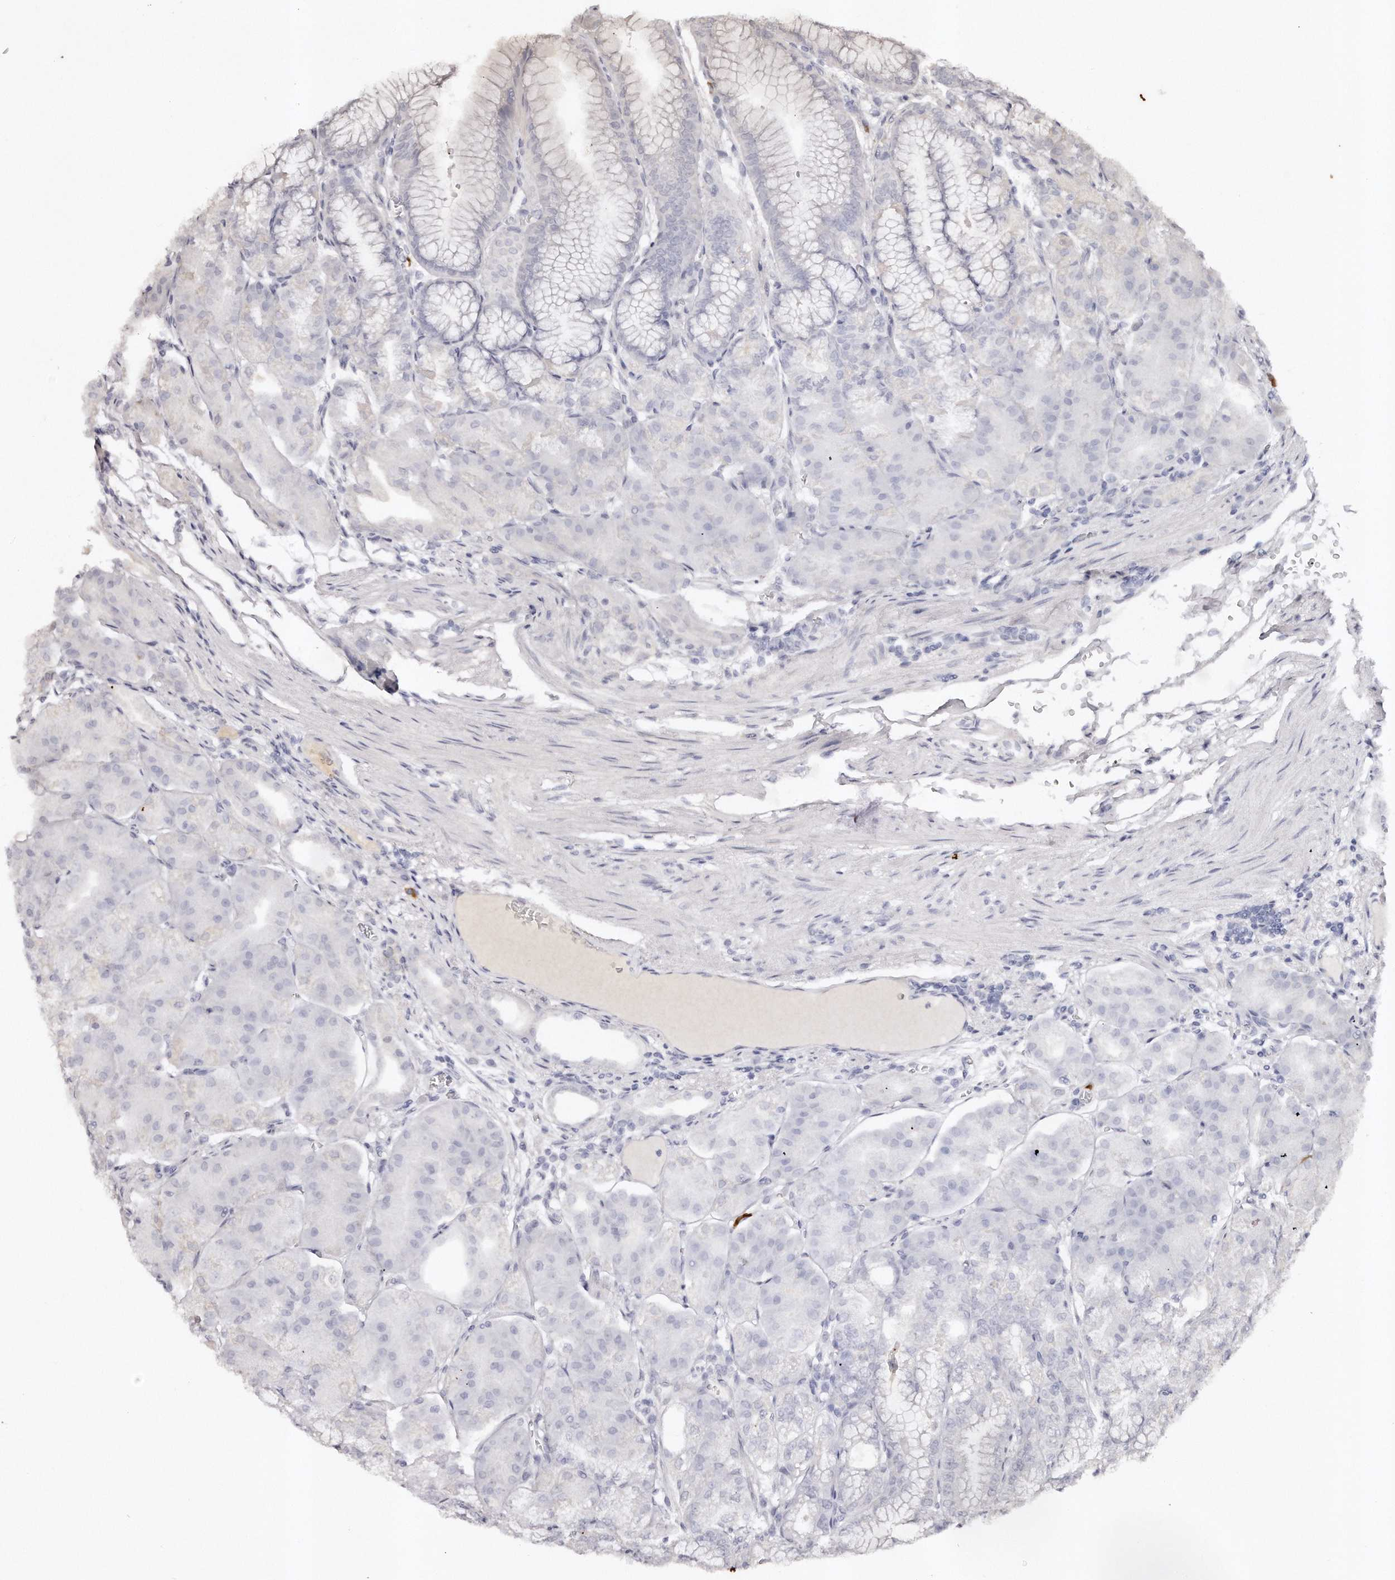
{"staining": {"intensity": "weak", "quantity": "25%-75%", "location": "nuclear"}, "tissue": "stomach", "cell_type": "Glandular cells", "image_type": "normal", "snomed": [{"axis": "morphology", "description": "Normal tissue, NOS"}, {"axis": "topography", "description": "Stomach, lower"}], "caption": "Approximately 25%-75% of glandular cells in benign human stomach reveal weak nuclear protein staining as visualized by brown immunohistochemical staining.", "gene": "SOX4", "patient": {"sex": "male", "age": 71}}